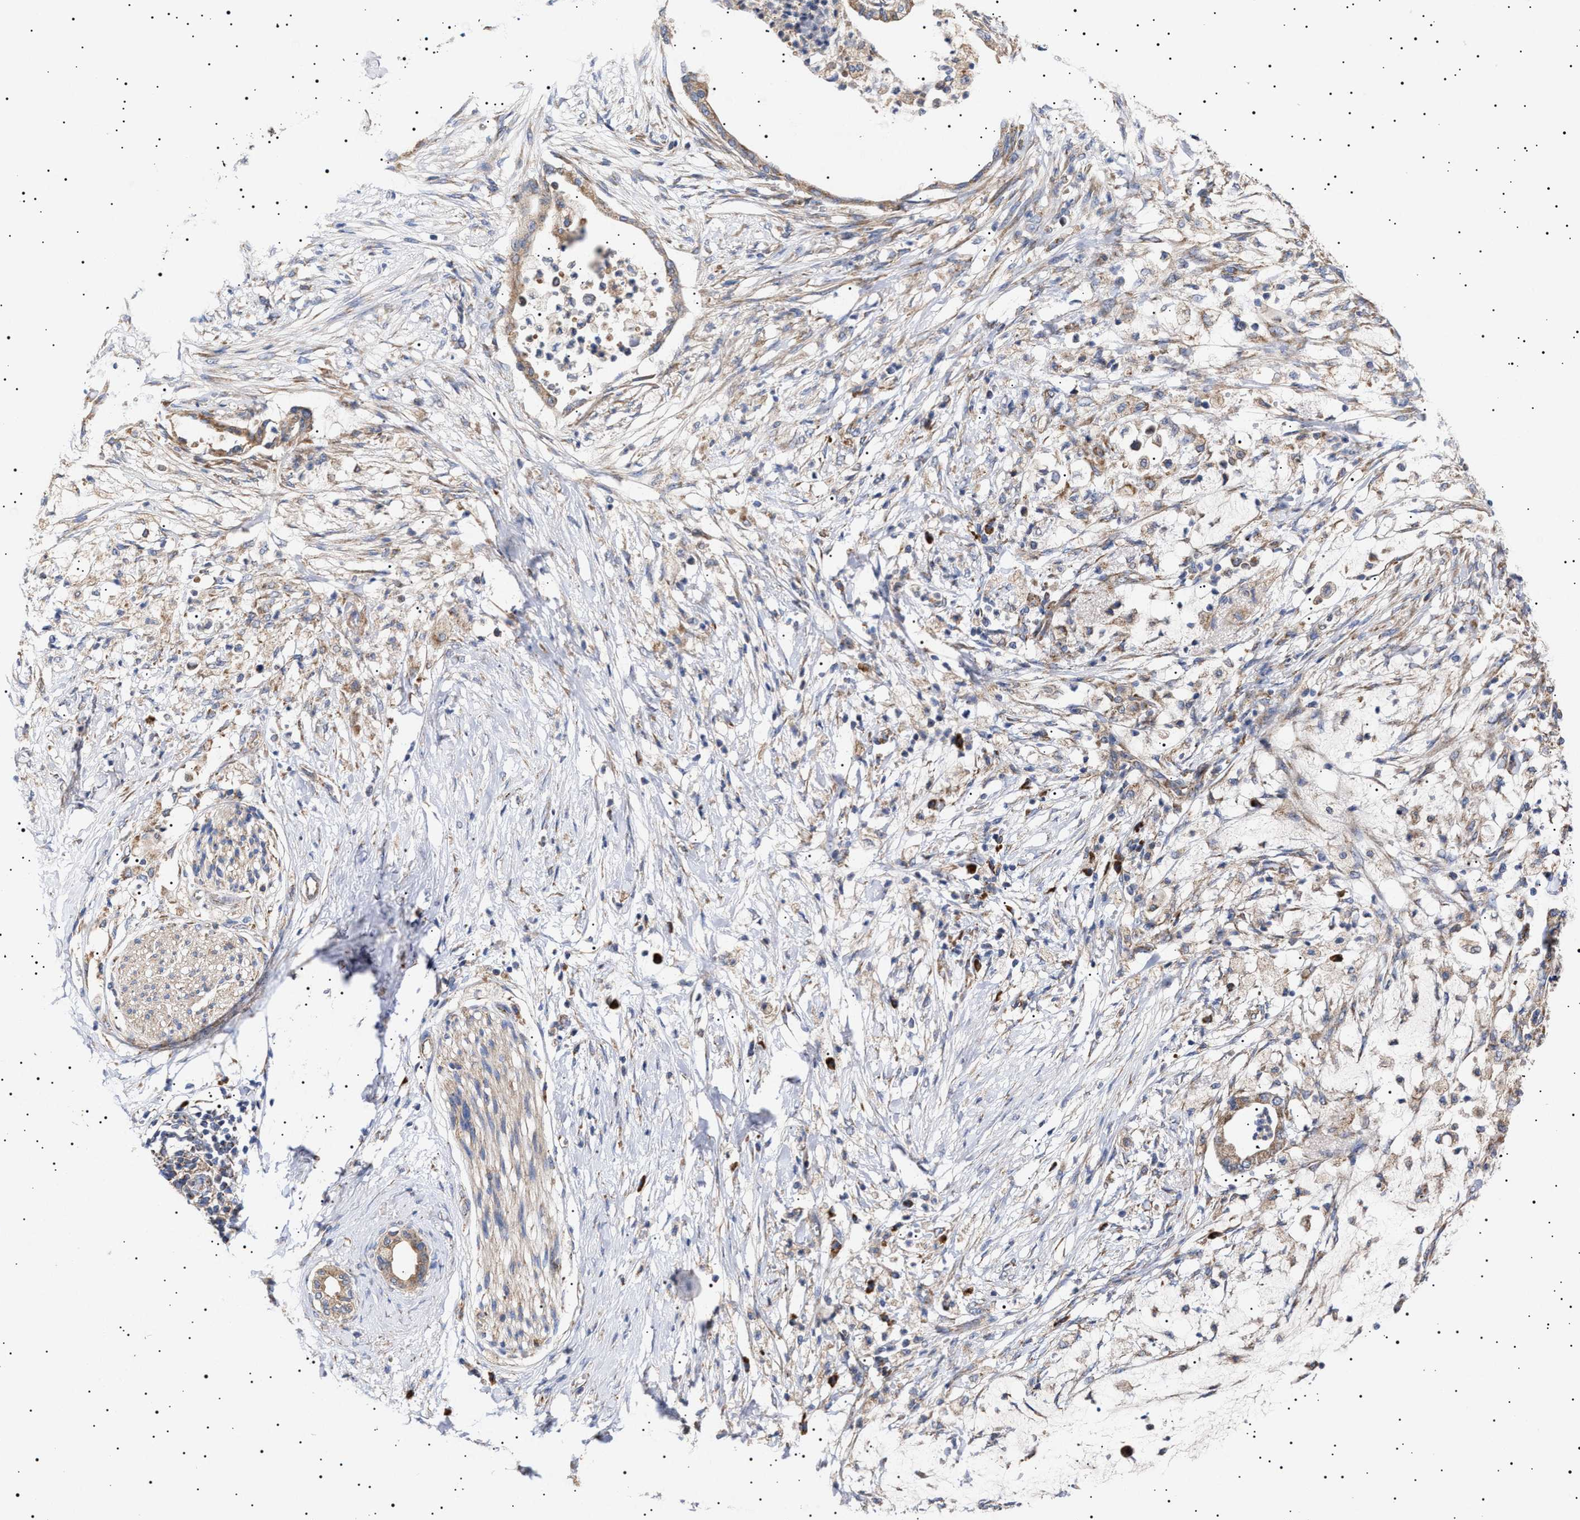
{"staining": {"intensity": "strong", "quantity": ">75%", "location": "cytoplasmic/membranous"}, "tissue": "pancreatic cancer", "cell_type": "Tumor cells", "image_type": "cancer", "snomed": [{"axis": "morphology", "description": "Normal tissue, NOS"}, {"axis": "morphology", "description": "Adenocarcinoma, NOS"}, {"axis": "topography", "description": "Pancreas"}, {"axis": "topography", "description": "Duodenum"}], "caption": "Protein analysis of adenocarcinoma (pancreatic) tissue displays strong cytoplasmic/membranous expression in about >75% of tumor cells.", "gene": "MRPL10", "patient": {"sex": "female", "age": 60}}